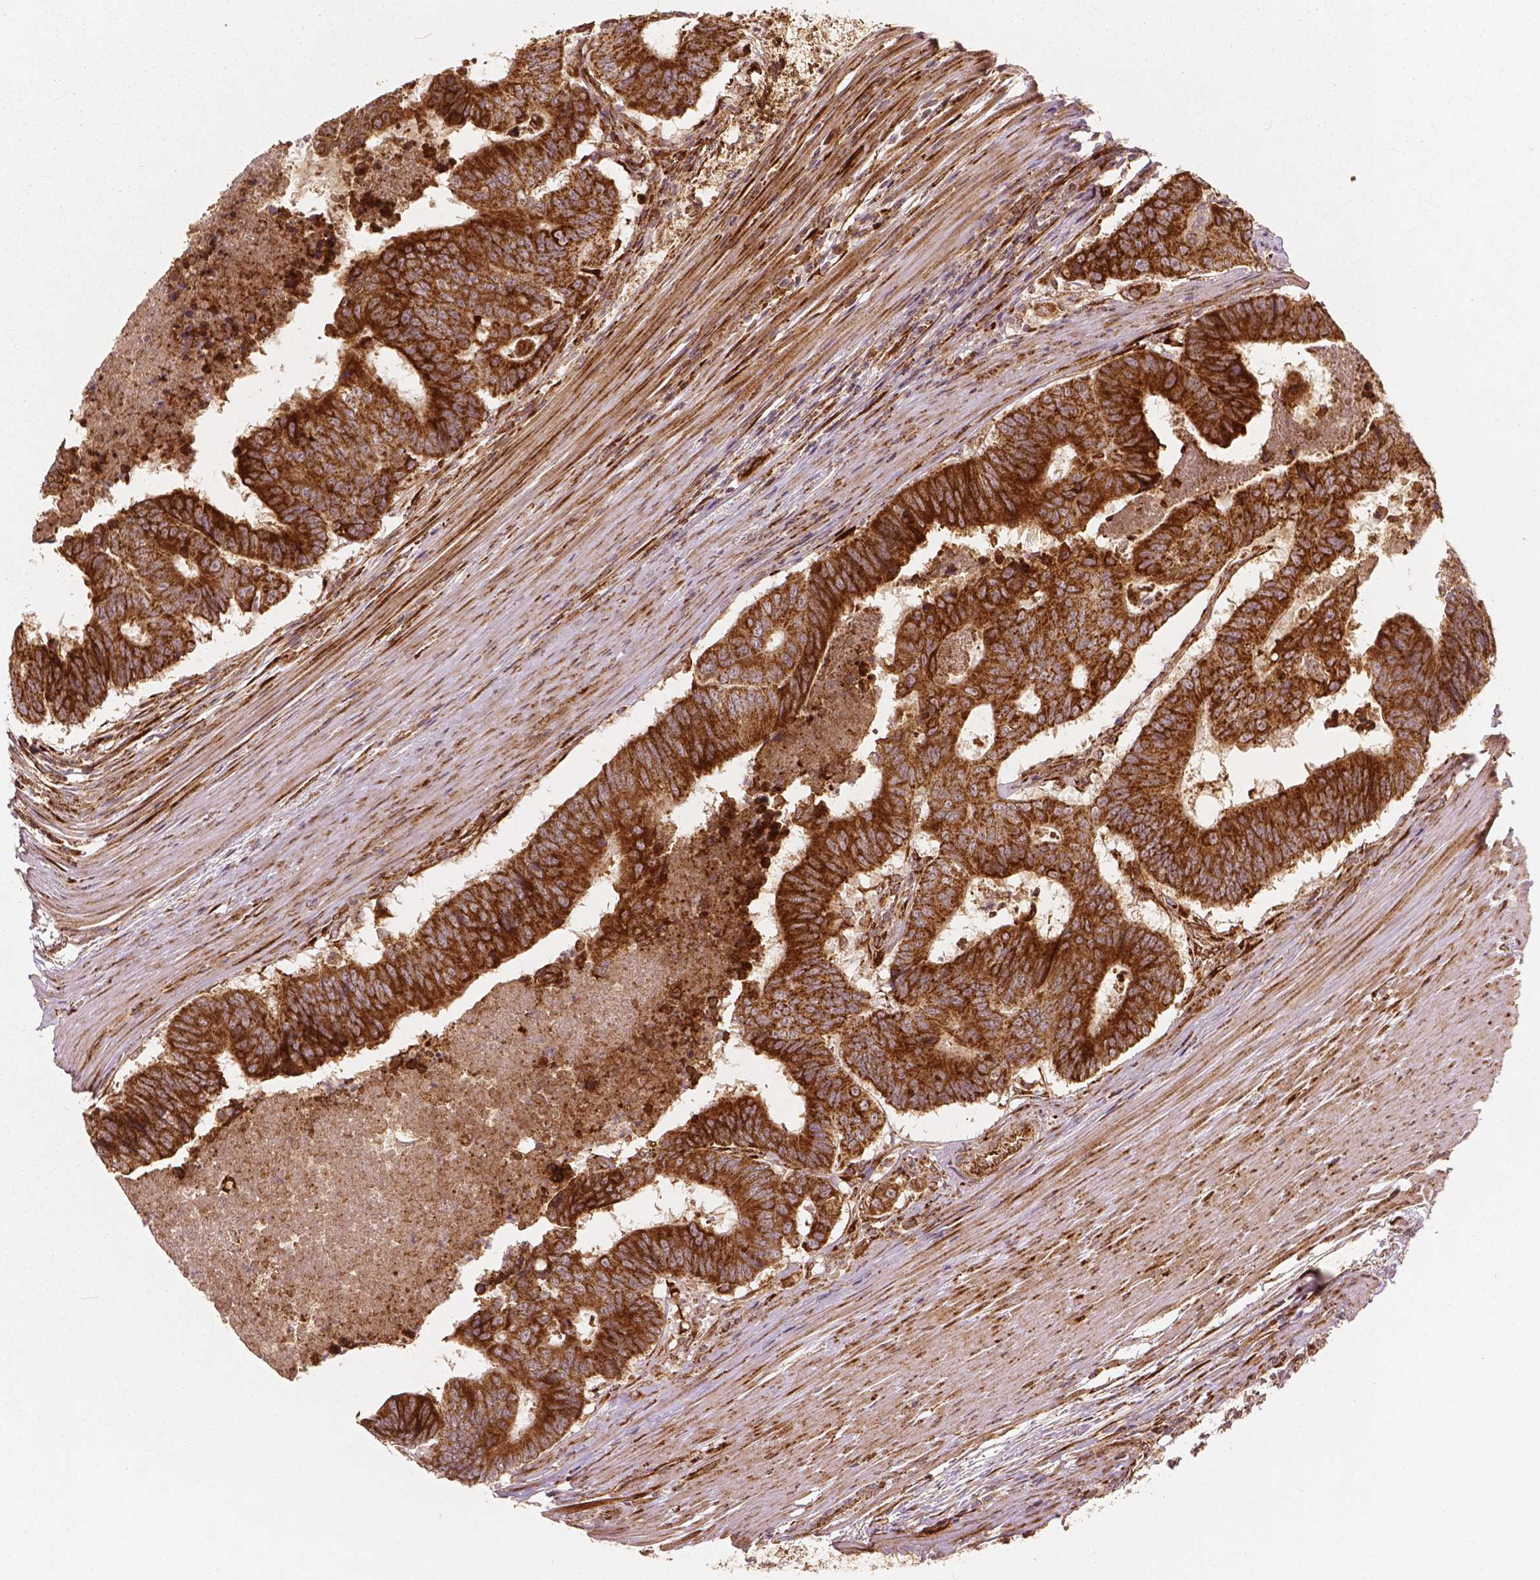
{"staining": {"intensity": "strong", "quantity": ">75%", "location": "cytoplasmic/membranous"}, "tissue": "colorectal cancer", "cell_type": "Tumor cells", "image_type": "cancer", "snomed": [{"axis": "morphology", "description": "Adenocarcinoma, NOS"}, {"axis": "topography", "description": "Colon"}], "caption": "A brown stain highlights strong cytoplasmic/membranous expression of a protein in adenocarcinoma (colorectal) tumor cells.", "gene": "PGAM5", "patient": {"sex": "female", "age": 48}}